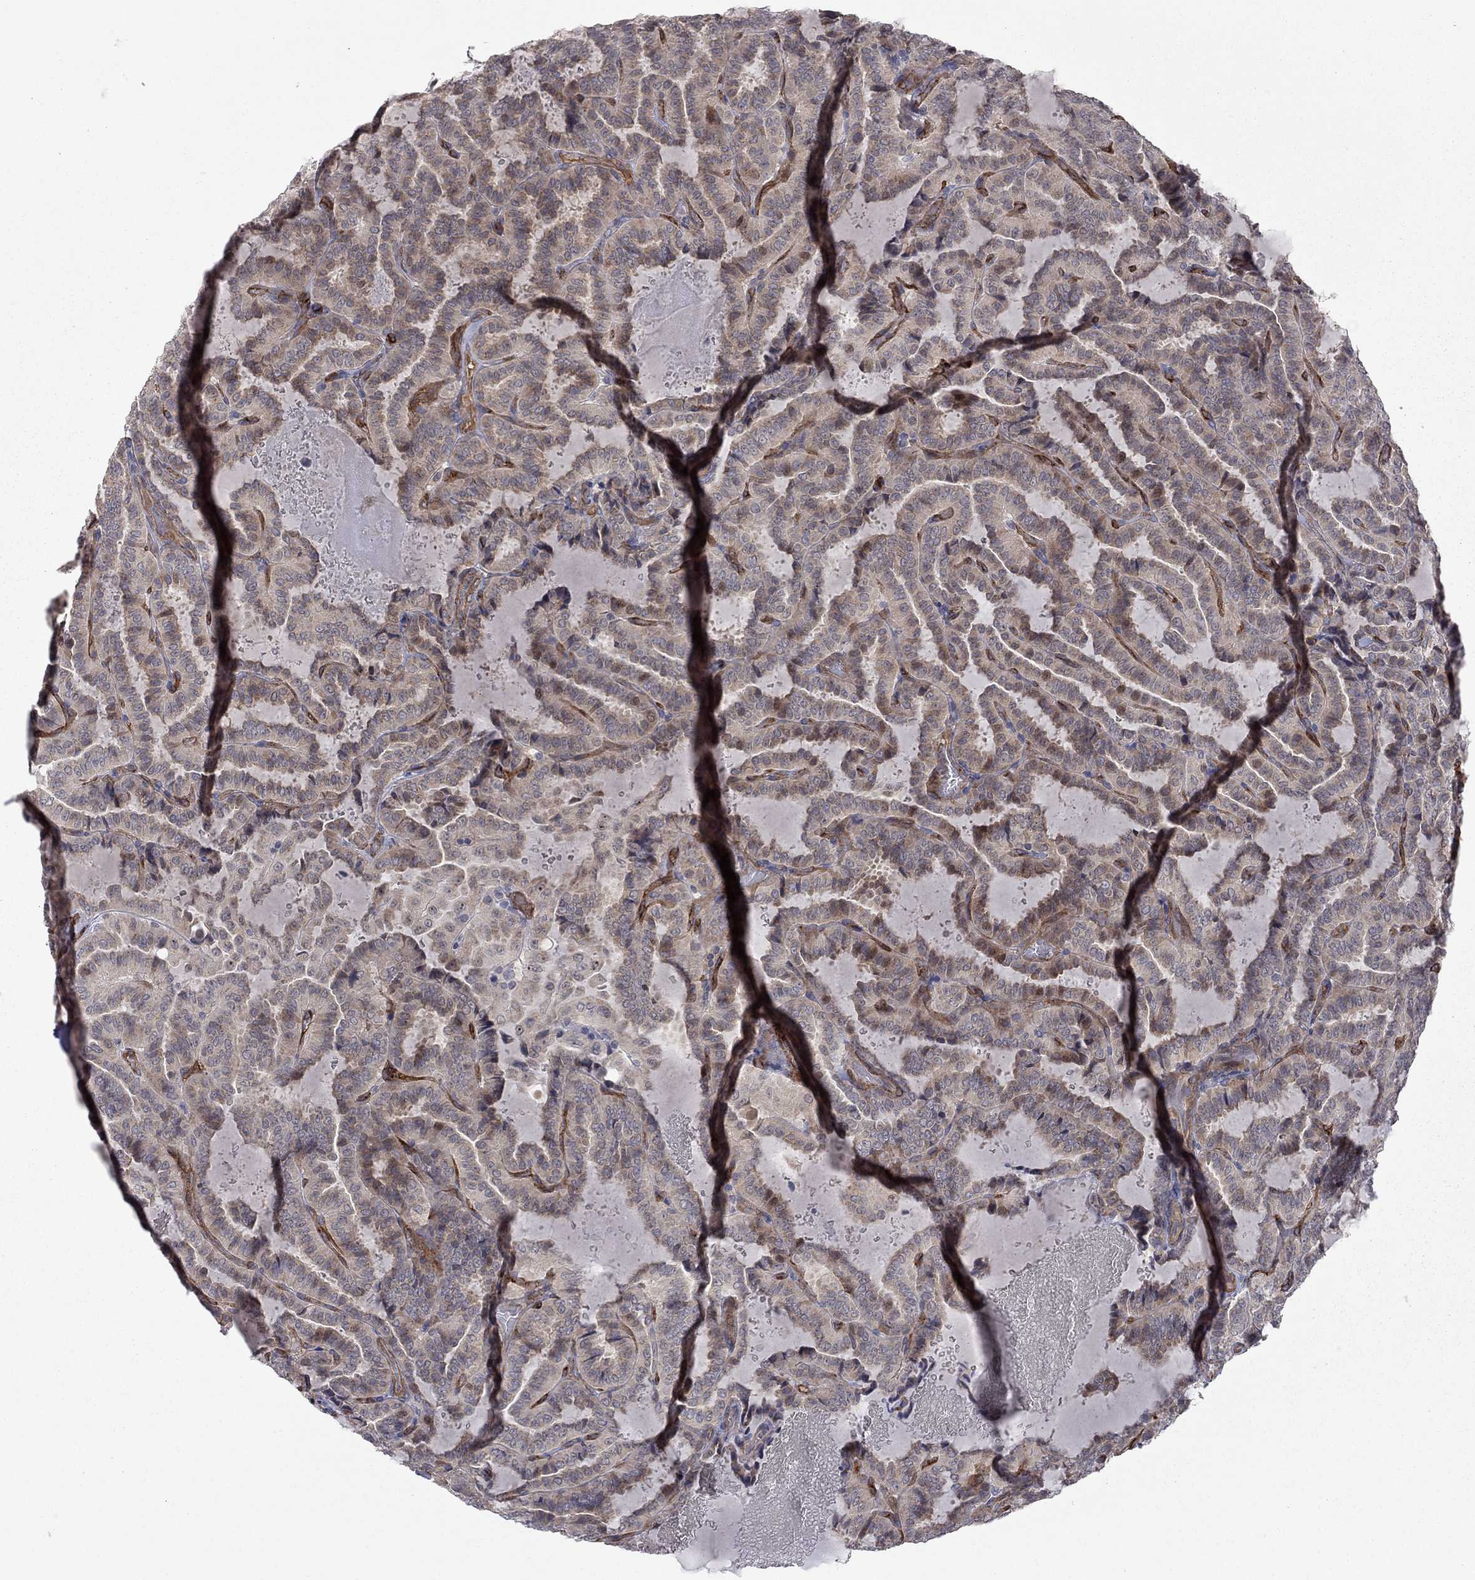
{"staining": {"intensity": "weak", "quantity": ">75%", "location": "cytoplasmic/membranous"}, "tissue": "thyroid cancer", "cell_type": "Tumor cells", "image_type": "cancer", "snomed": [{"axis": "morphology", "description": "Papillary adenocarcinoma, NOS"}, {"axis": "topography", "description": "Thyroid gland"}], "caption": "This is a photomicrograph of IHC staining of thyroid papillary adenocarcinoma, which shows weak staining in the cytoplasmic/membranous of tumor cells.", "gene": "EXOC3L2", "patient": {"sex": "female", "age": 39}}